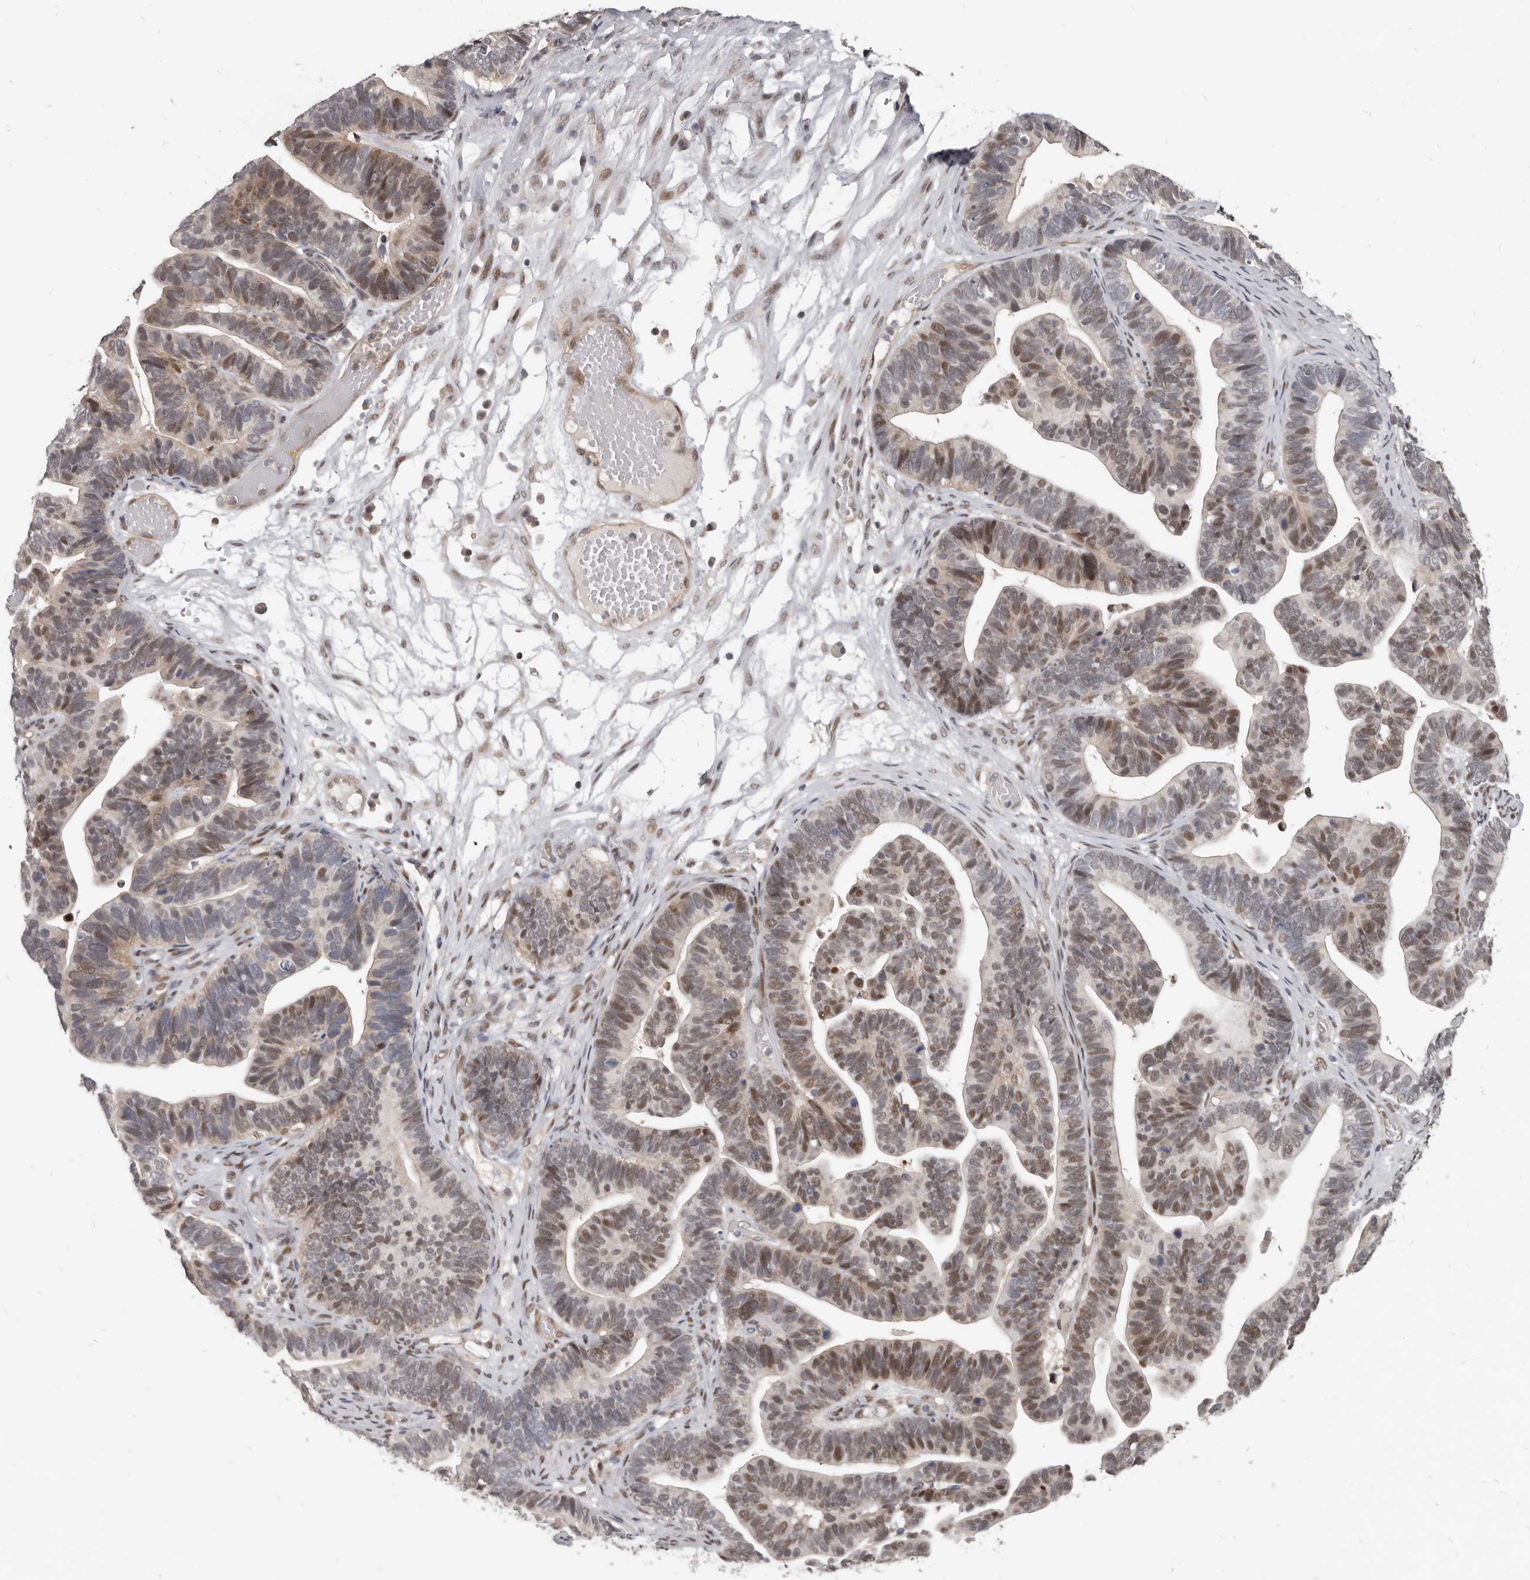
{"staining": {"intensity": "moderate", "quantity": ">75%", "location": "nuclear"}, "tissue": "ovarian cancer", "cell_type": "Tumor cells", "image_type": "cancer", "snomed": [{"axis": "morphology", "description": "Cystadenocarcinoma, serous, NOS"}, {"axis": "topography", "description": "Ovary"}], "caption": "This image exhibits ovarian cancer stained with immunohistochemistry to label a protein in brown. The nuclear of tumor cells show moderate positivity for the protein. Nuclei are counter-stained blue.", "gene": "ATF5", "patient": {"sex": "female", "age": 56}}